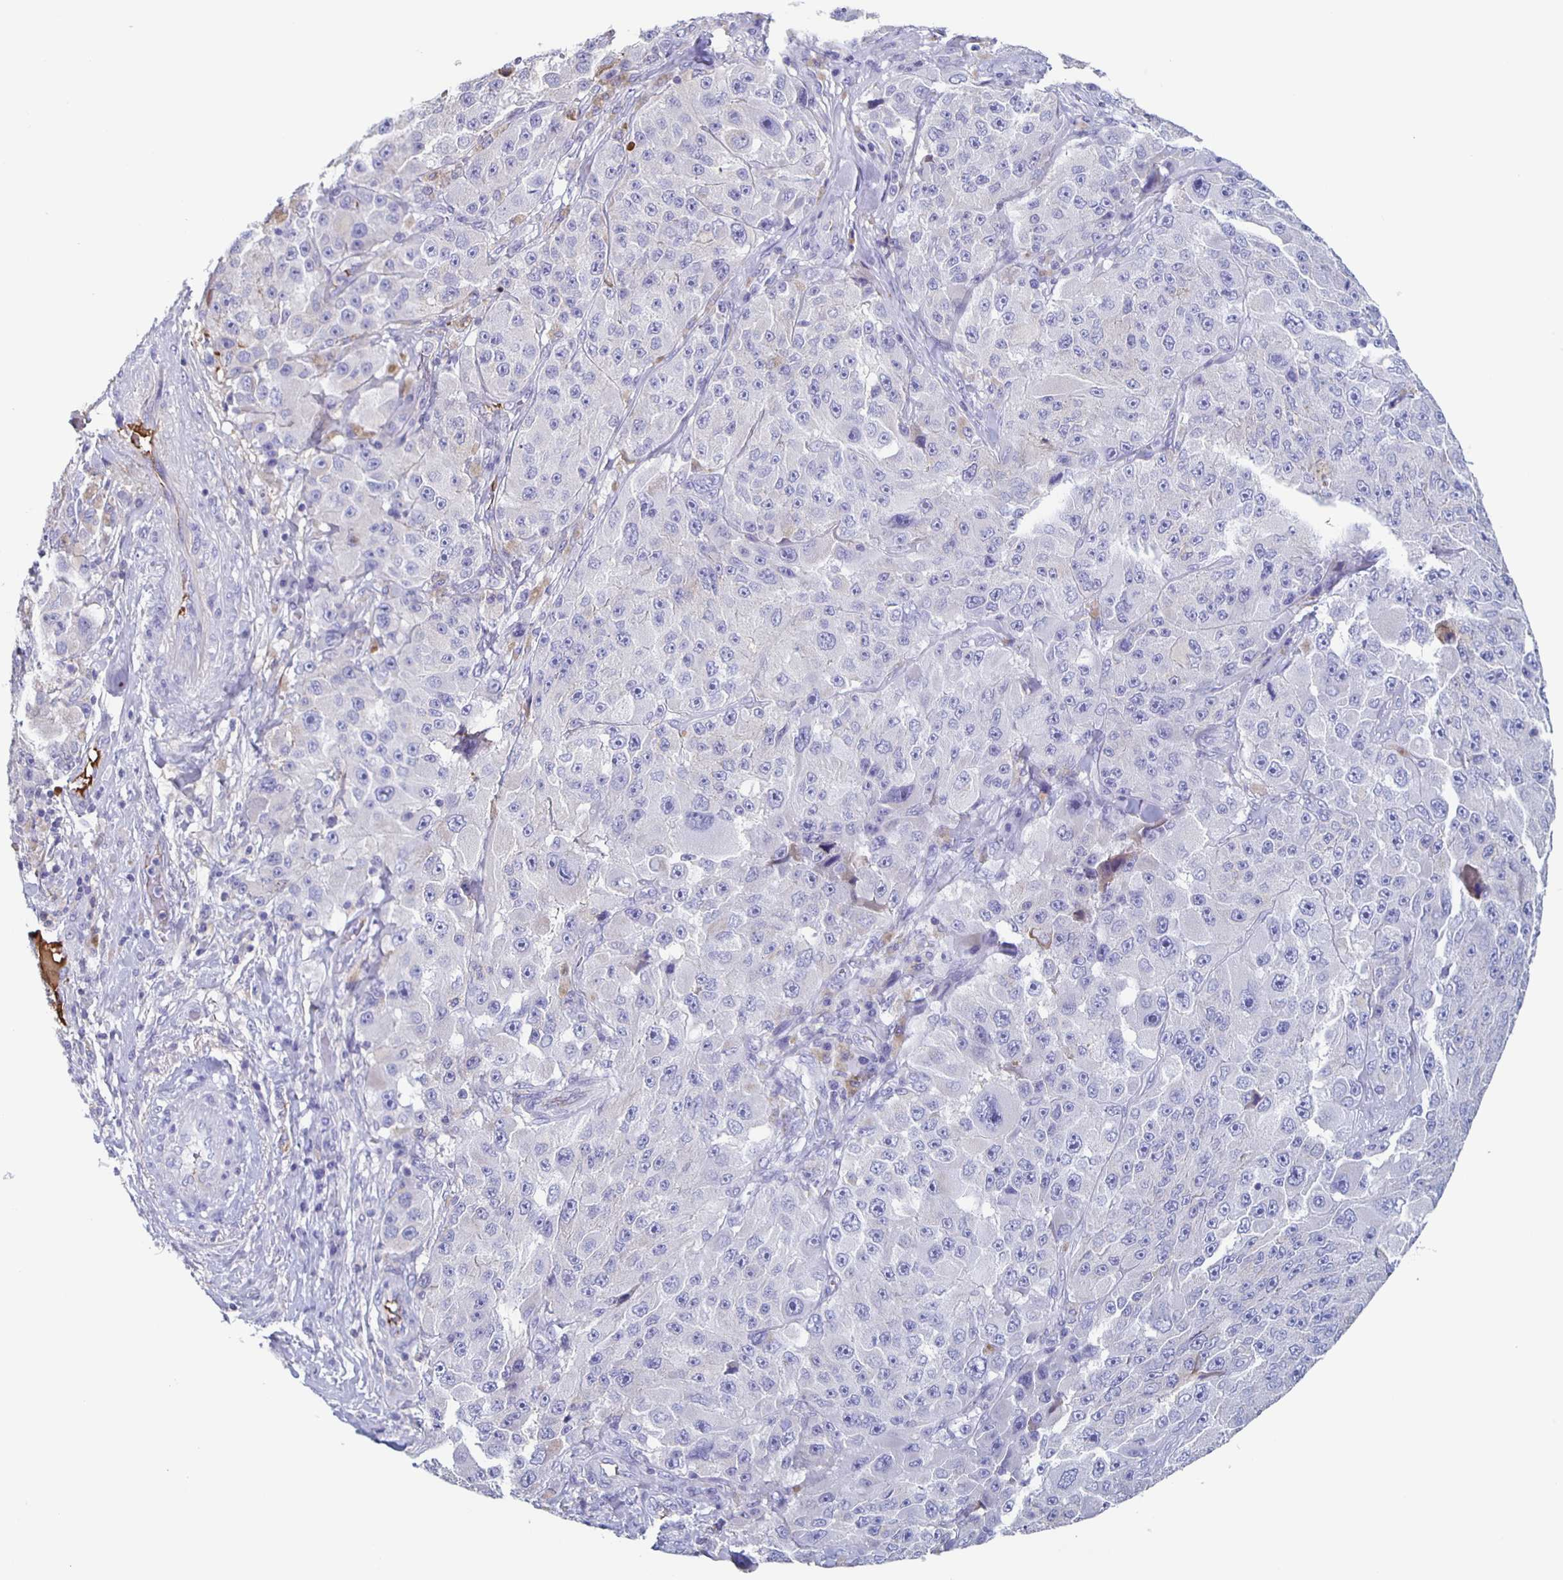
{"staining": {"intensity": "negative", "quantity": "none", "location": "none"}, "tissue": "melanoma", "cell_type": "Tumor cells", "image_type": "cancer", "snomed": [{"axis": "morphology", "description": "Malignant melanoma, Metastatic site"}, {"axis": "topography", "description": "Lymph node"}], "caption": "Histopathology image shows no significant protein expression in tumor cells of melanoma.", "gene": "FGA", "patient": {"sex": "male", "age": 62}}